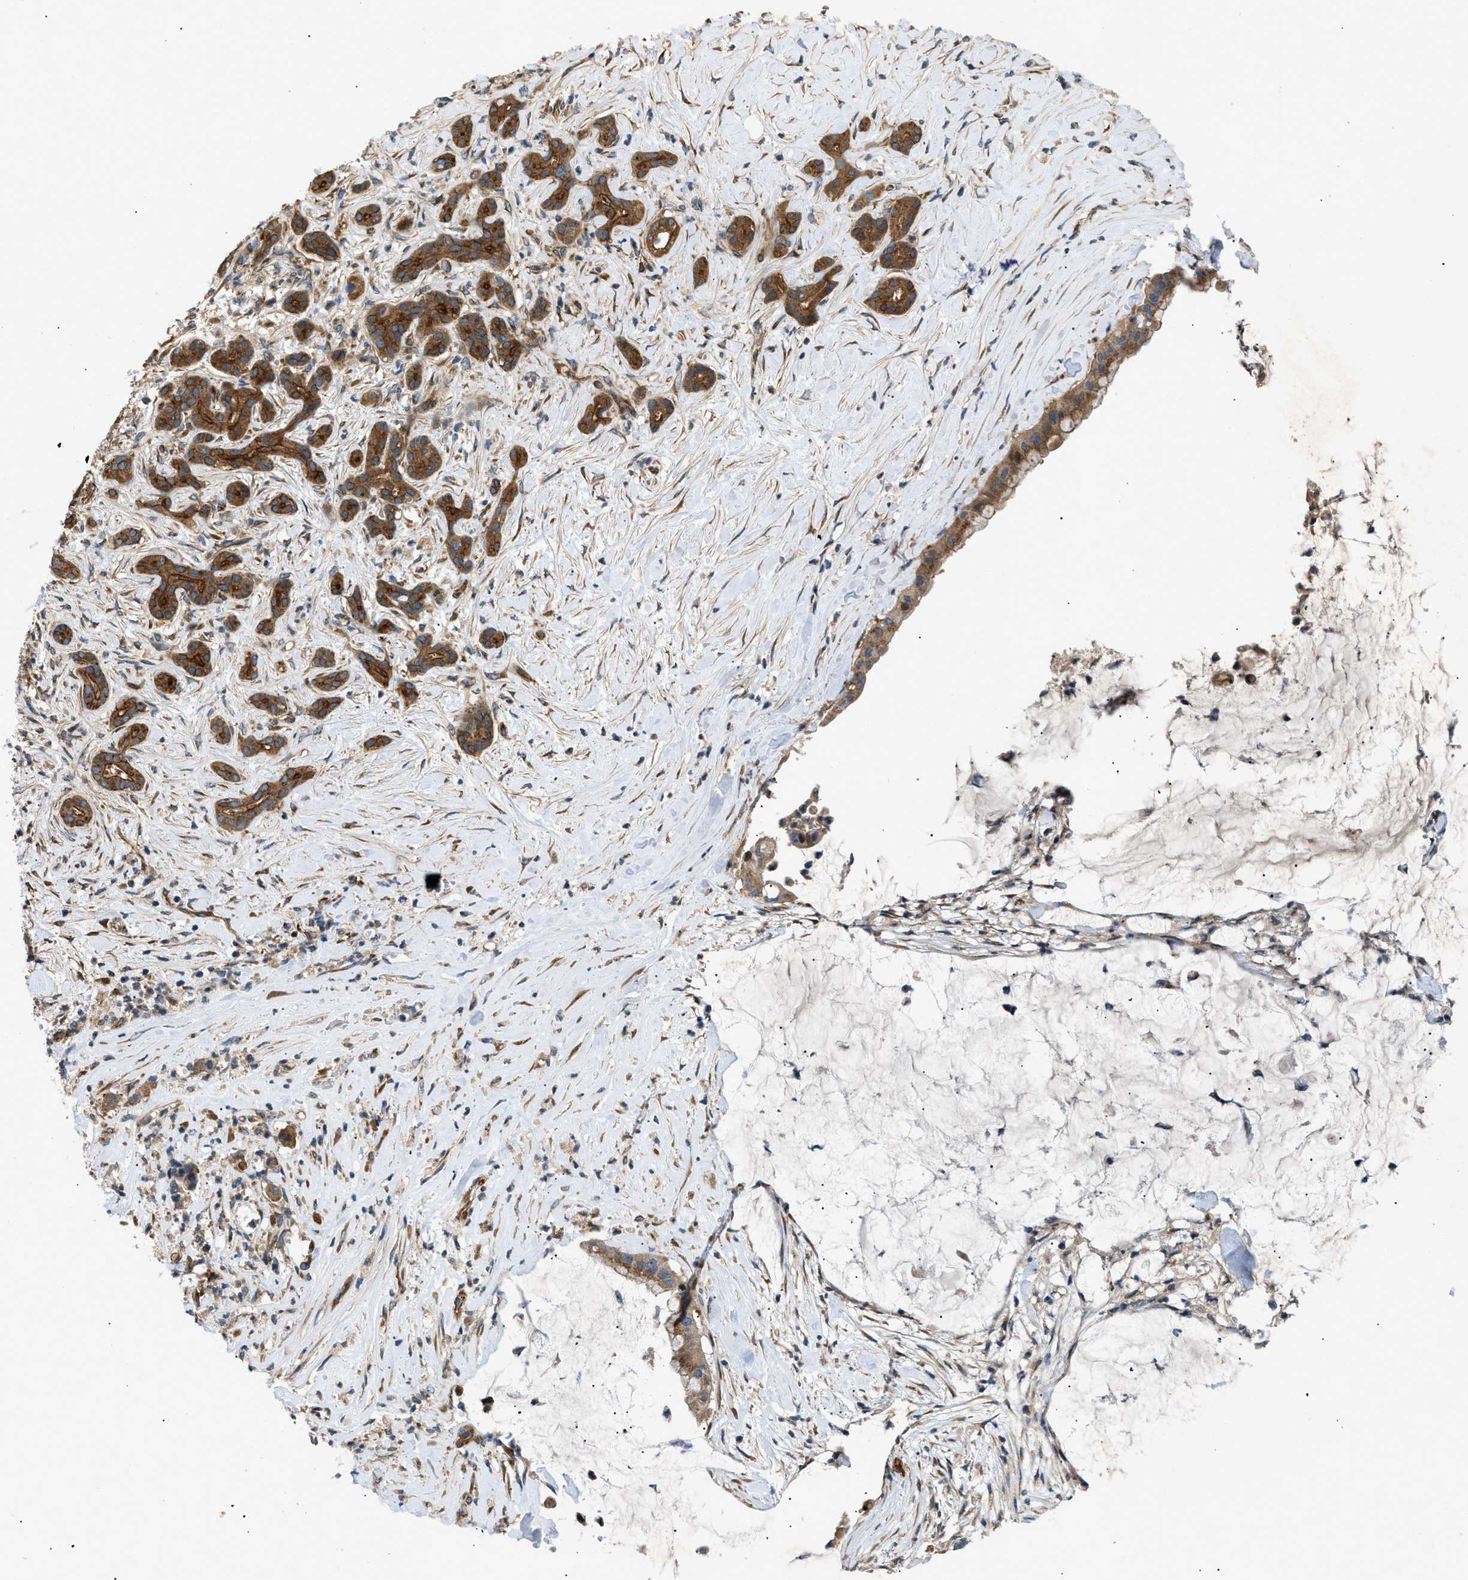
{"staining": {"intensity": "strong", "quantity": ">75%", "location": "cytoplasmic/membranous"}, "tissue": "pancreatic cancer", "cell_type": "Tumor cells", "image_type": "cancer", "snomed": [{"axis": "morphology", "description": "Adenocarcinoma, NOS"}, {"axis": "topography", "description": "Pancreas"}], "caption": "DAB (3,3'-diaminobenzidine) immunohistochemical staining of human adenocarcinoma (pancreatic) displays strong cytoplasmic/membranous protein staining in approximately >75% of tumor cells. Using DAB (3,3'-diaminobenzidine) (brown) and hematoxylin (blue) stains, captured at high magnification using brightfield microscopy.", "gene": "LYSMD3", "patient": {"sex": "male", "age": 41}}